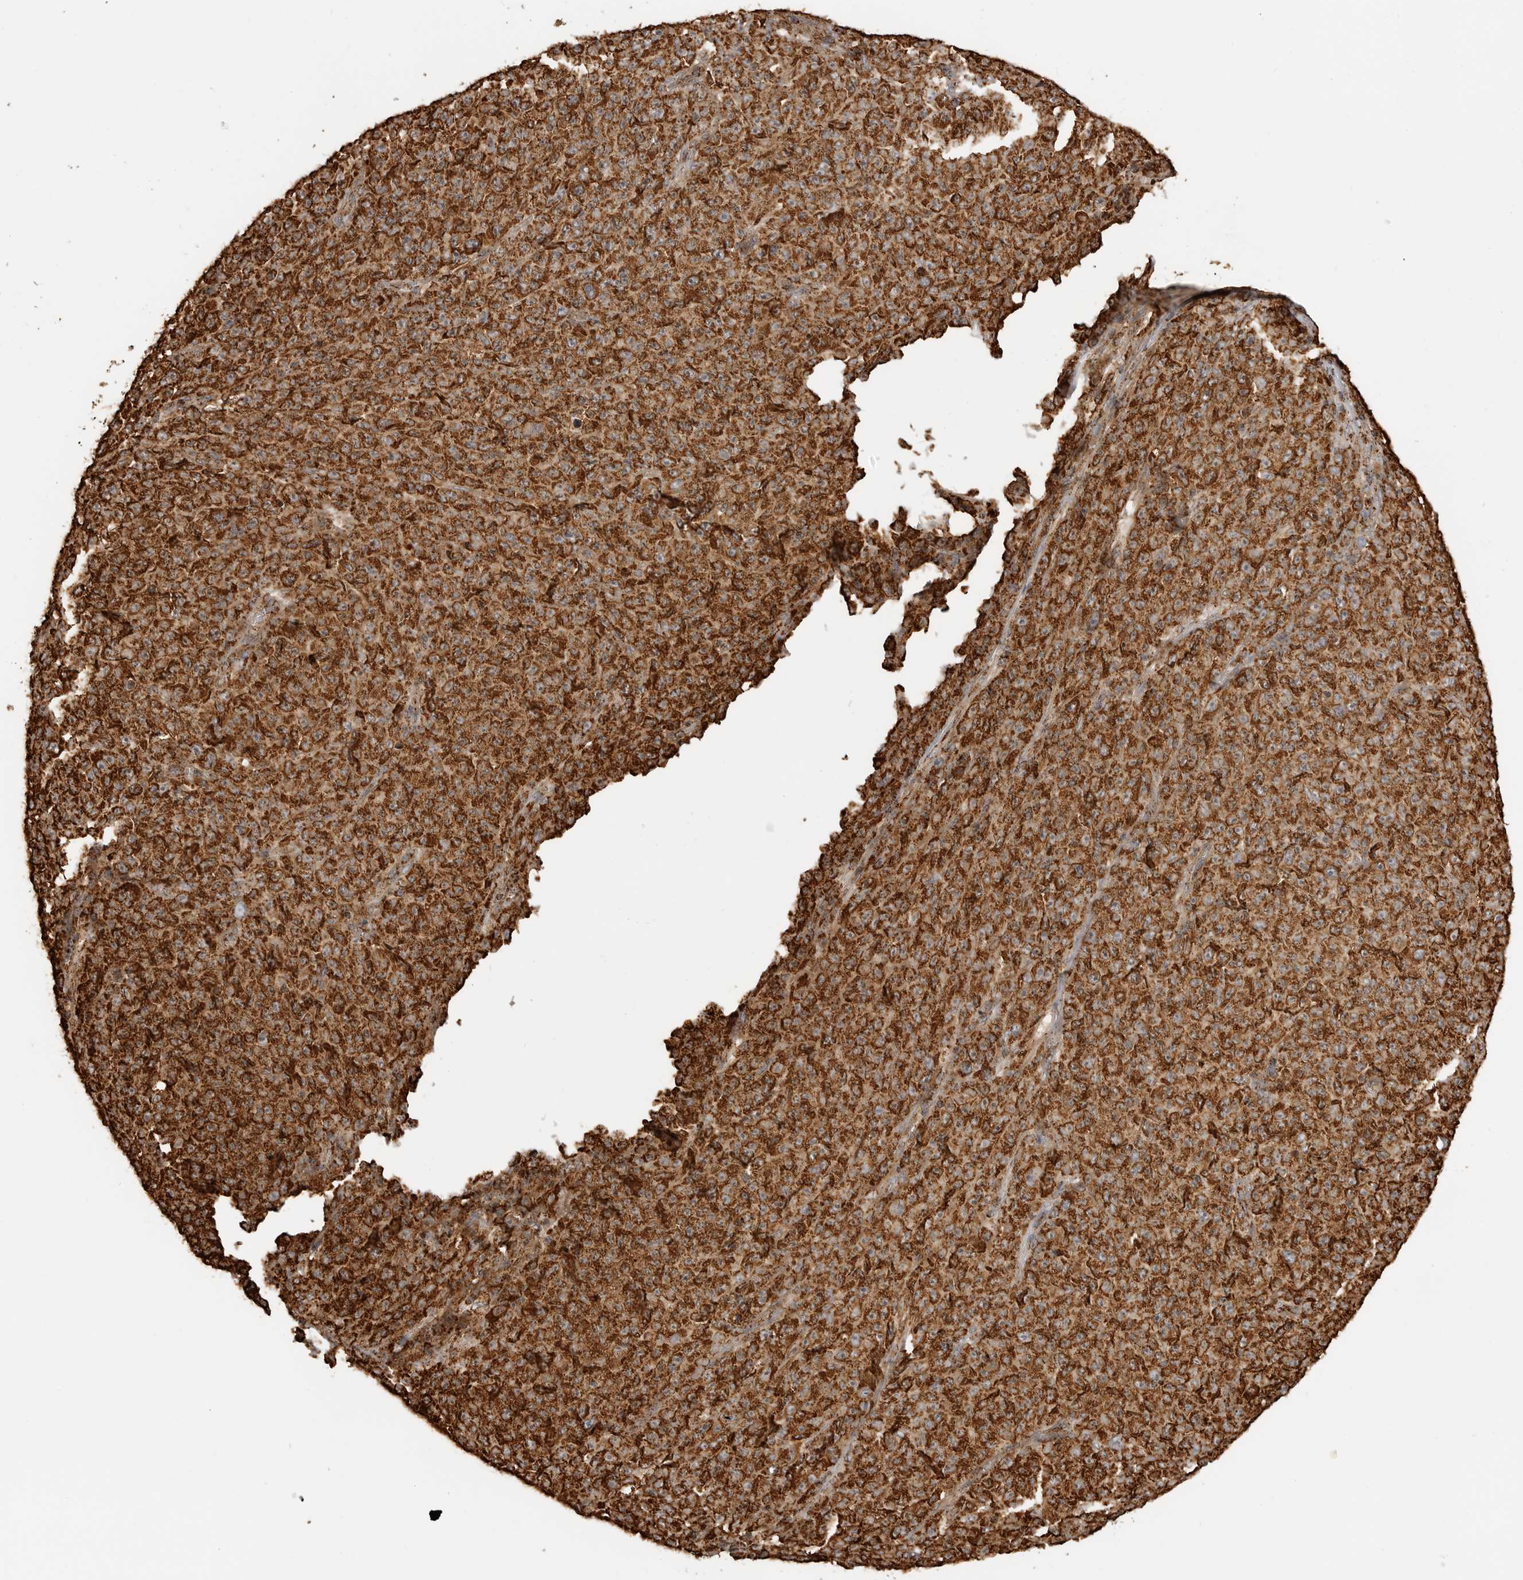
{"staining": {"intensity": "strong", "quantity": ">75%", "location": "cytoplasmic/membranous"}, "tissue": "melanoma", "cell_type": "Tumor cells", "image_type": "cancer", "snomed": [{"axis": "morphology", "description": "Malignant melanoma, NOS"}, {"axis": "topography", "description": "Skin"}], "caption": "A photomicrograph showing strong cytoplasmic/membranous expression in about >75% of tumor cells in malignant melanoma, as visualized by brown immunohistochemical staining.", "gene": "BMP2K", "patient": {"sex": "female", "age": 82}}